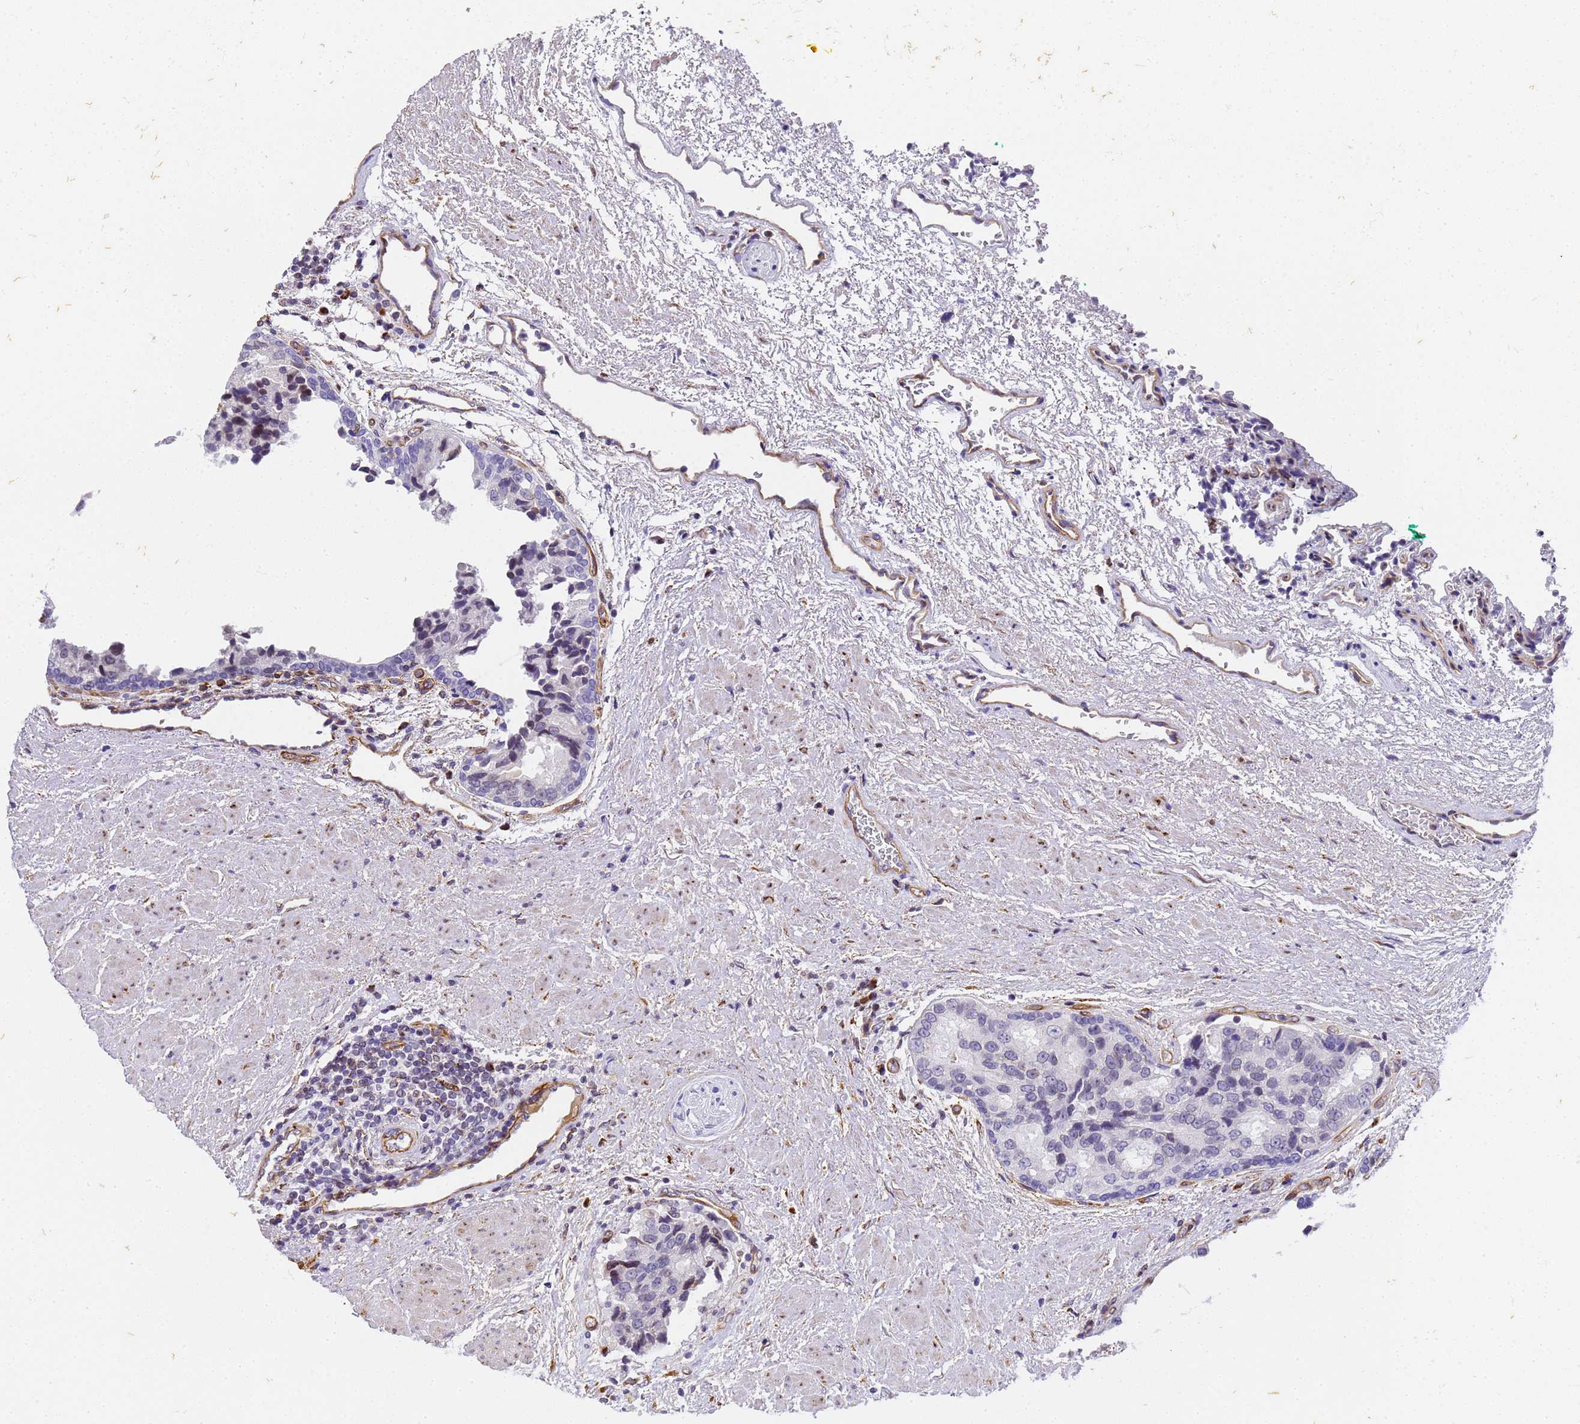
{"staining": {"intensity": "negative", "quantity": "none", "location": "none"}, "tissue": "prostate cancer", "cell_type": "Tumor cells", "image_type": "cancer", "snomed": [{"axis": "morphology", "description": "Adenocarcinoma, High grade"}, {"axis": "topography", "description": "Prostate"}], "caption": "A histopathology image of prostate cancer stained for a protein reveals no brown staining in tumor cells.", "gene": "IGFBP7", "patient": {"sex": "male", "age": 70}}